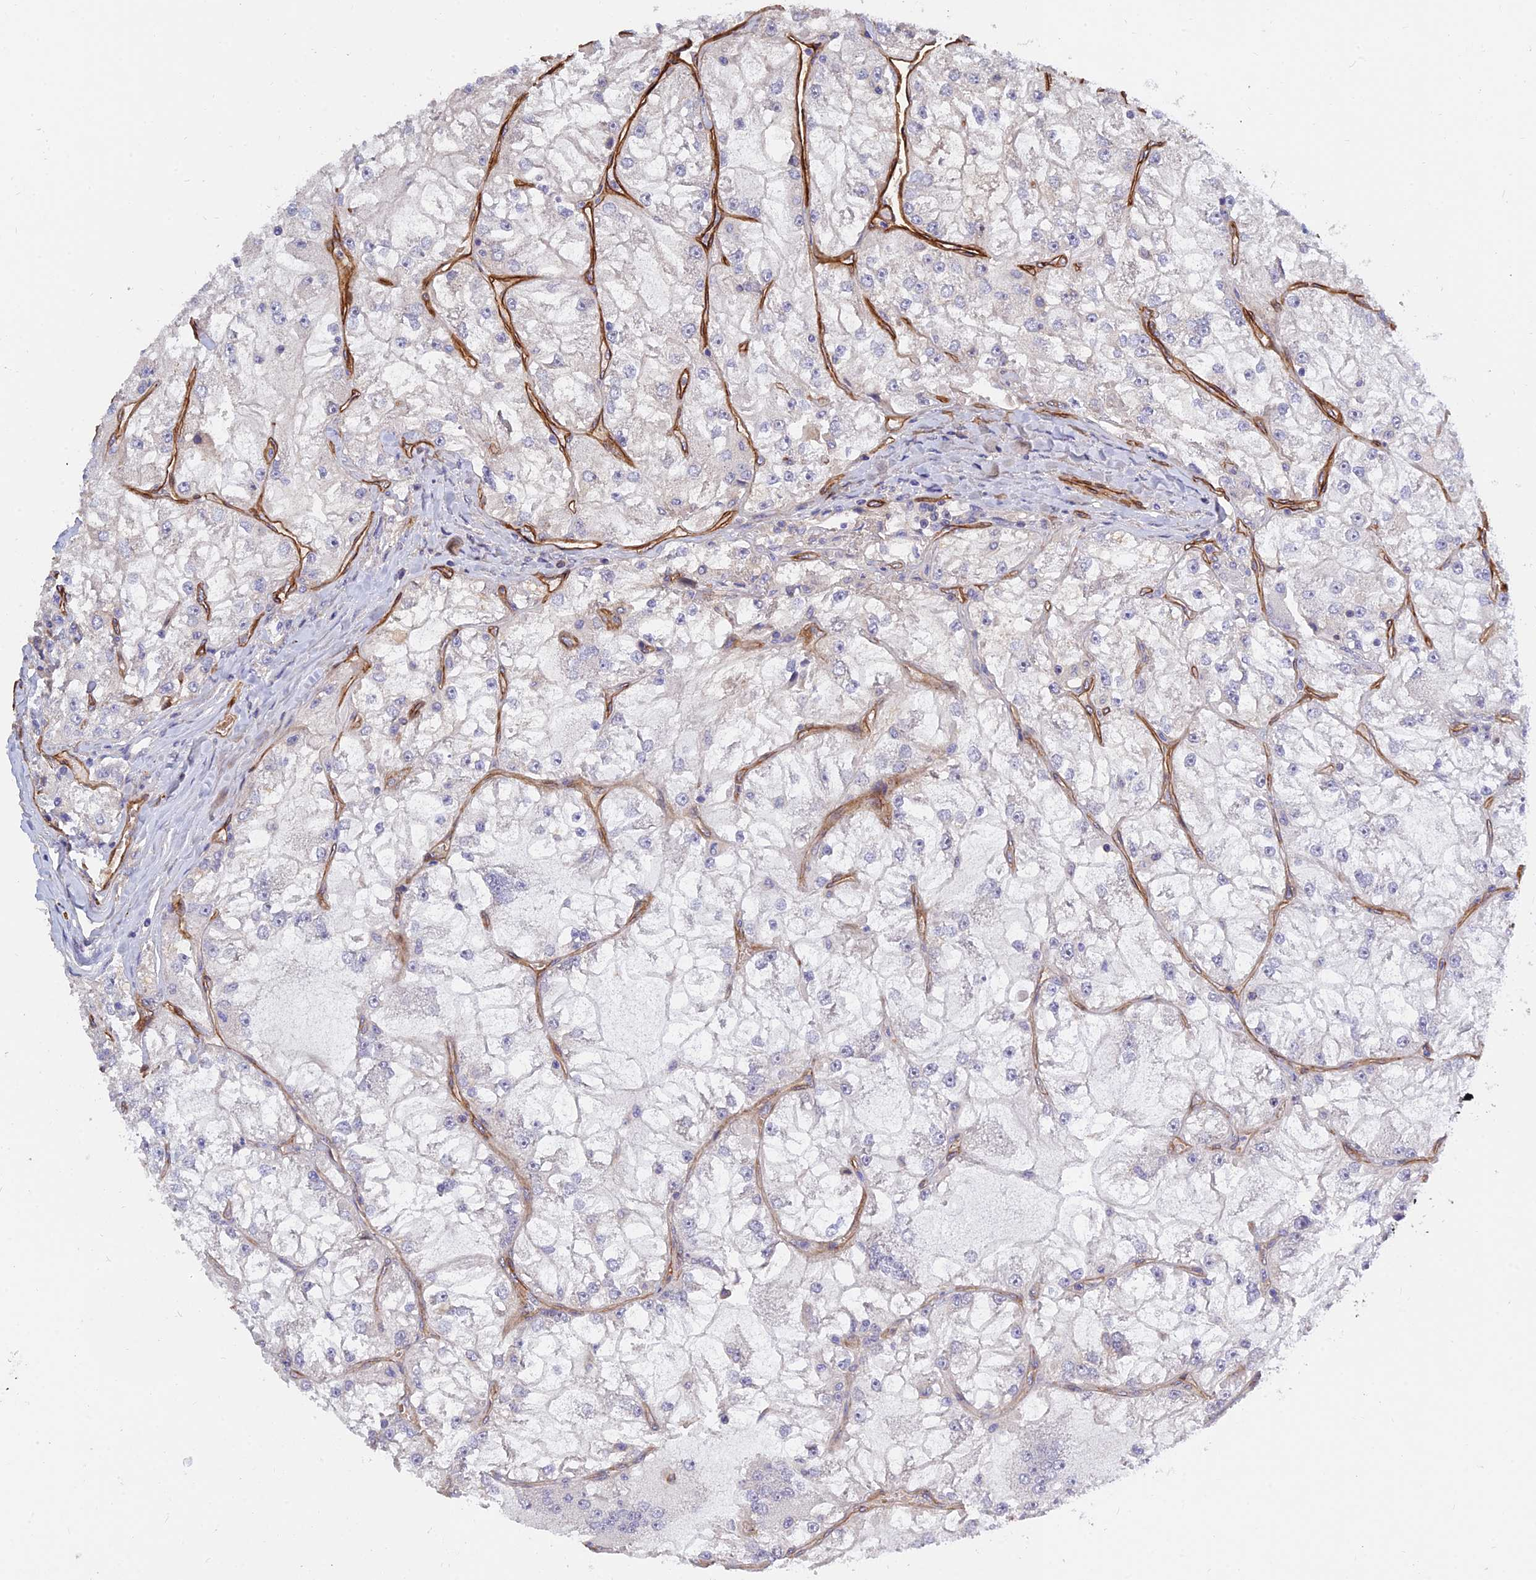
{"staining": {"intensity": "negative", "quantity": "none", "location": "none"}, "tissue": "renal cancer", "cell_type": "Tumor cells", "image_type": "cancer", "snomed": [{"axis": "morphology", "description": "Adenocarcinoma, NOS"}, {"axis": "topography", "description": "Kidney"}], "caption": "This is a image of immunohistochemistry (IHC) staining of adenocarcinoma (renal), which shows no positivity in tumor cells.", "gene": "MRPL35", "patient": {"sex": "female", "age": 72}}